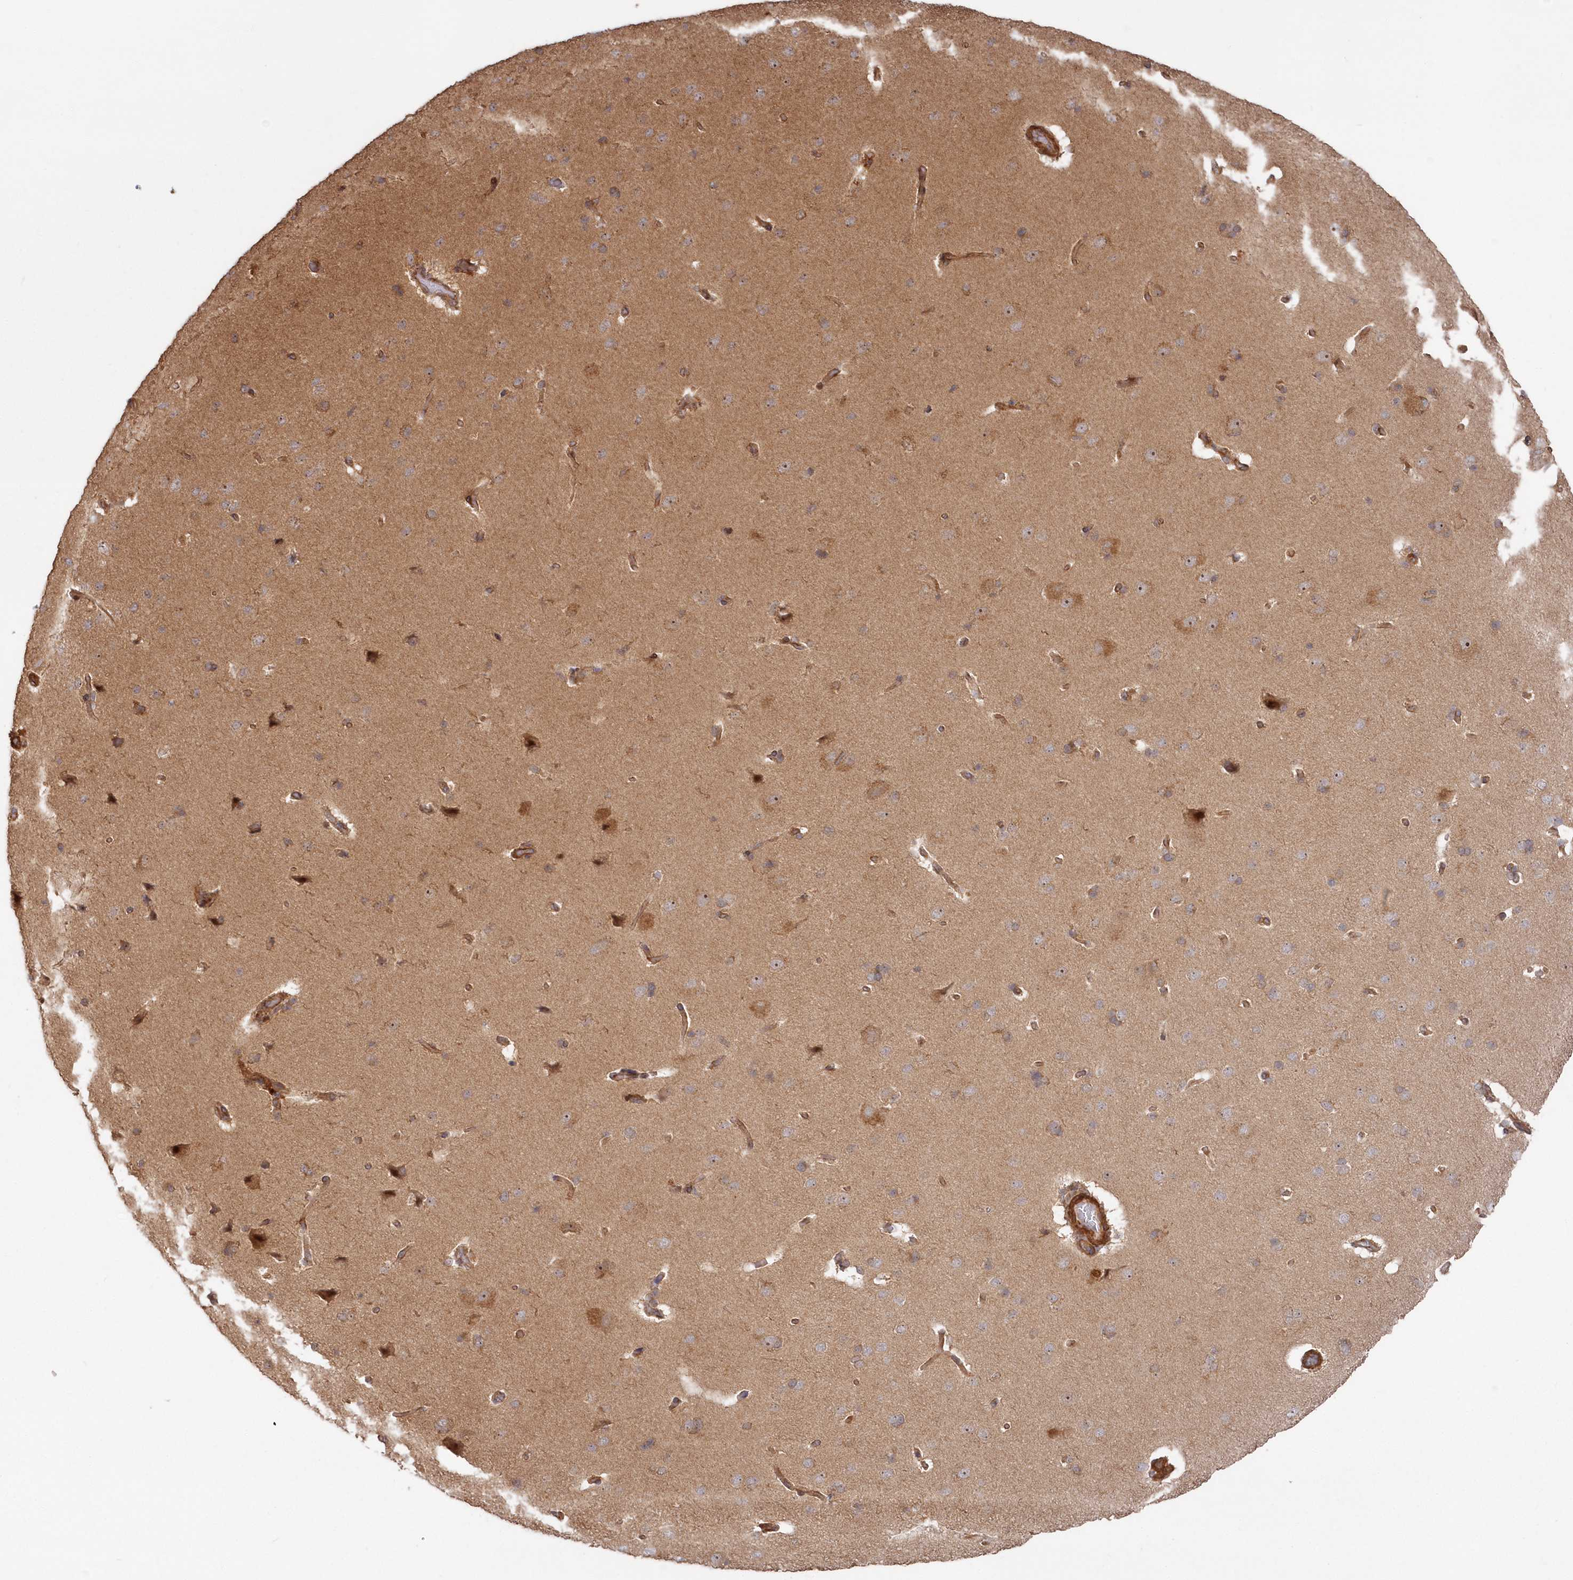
{"staining": {"intensity": "moderate", "quantity": ">75%", "location": "cytoplasmic/membranous"}, "tissue": "cerebral cortex", "cell_type": "Endothelial cells", "image_type": "normal", "snomed": [{"axis": "morphology", "description": "Normal tissue, NOS"}, {"axis": "topography", "description": "Cerebral cortex"}], "caption": "Immunohistochemical staining of normal cerebral cortex exhibits moderate cytoplasmic/membranous protein staining in approximately >75% of endothelial cells. The staining is performed using DAB brown chromogen to label protein expression. The nuclei are counter-stained blue using hematoxylin.", "gene": "TBCA", "patient": {"sex": "male", "age": 62}}